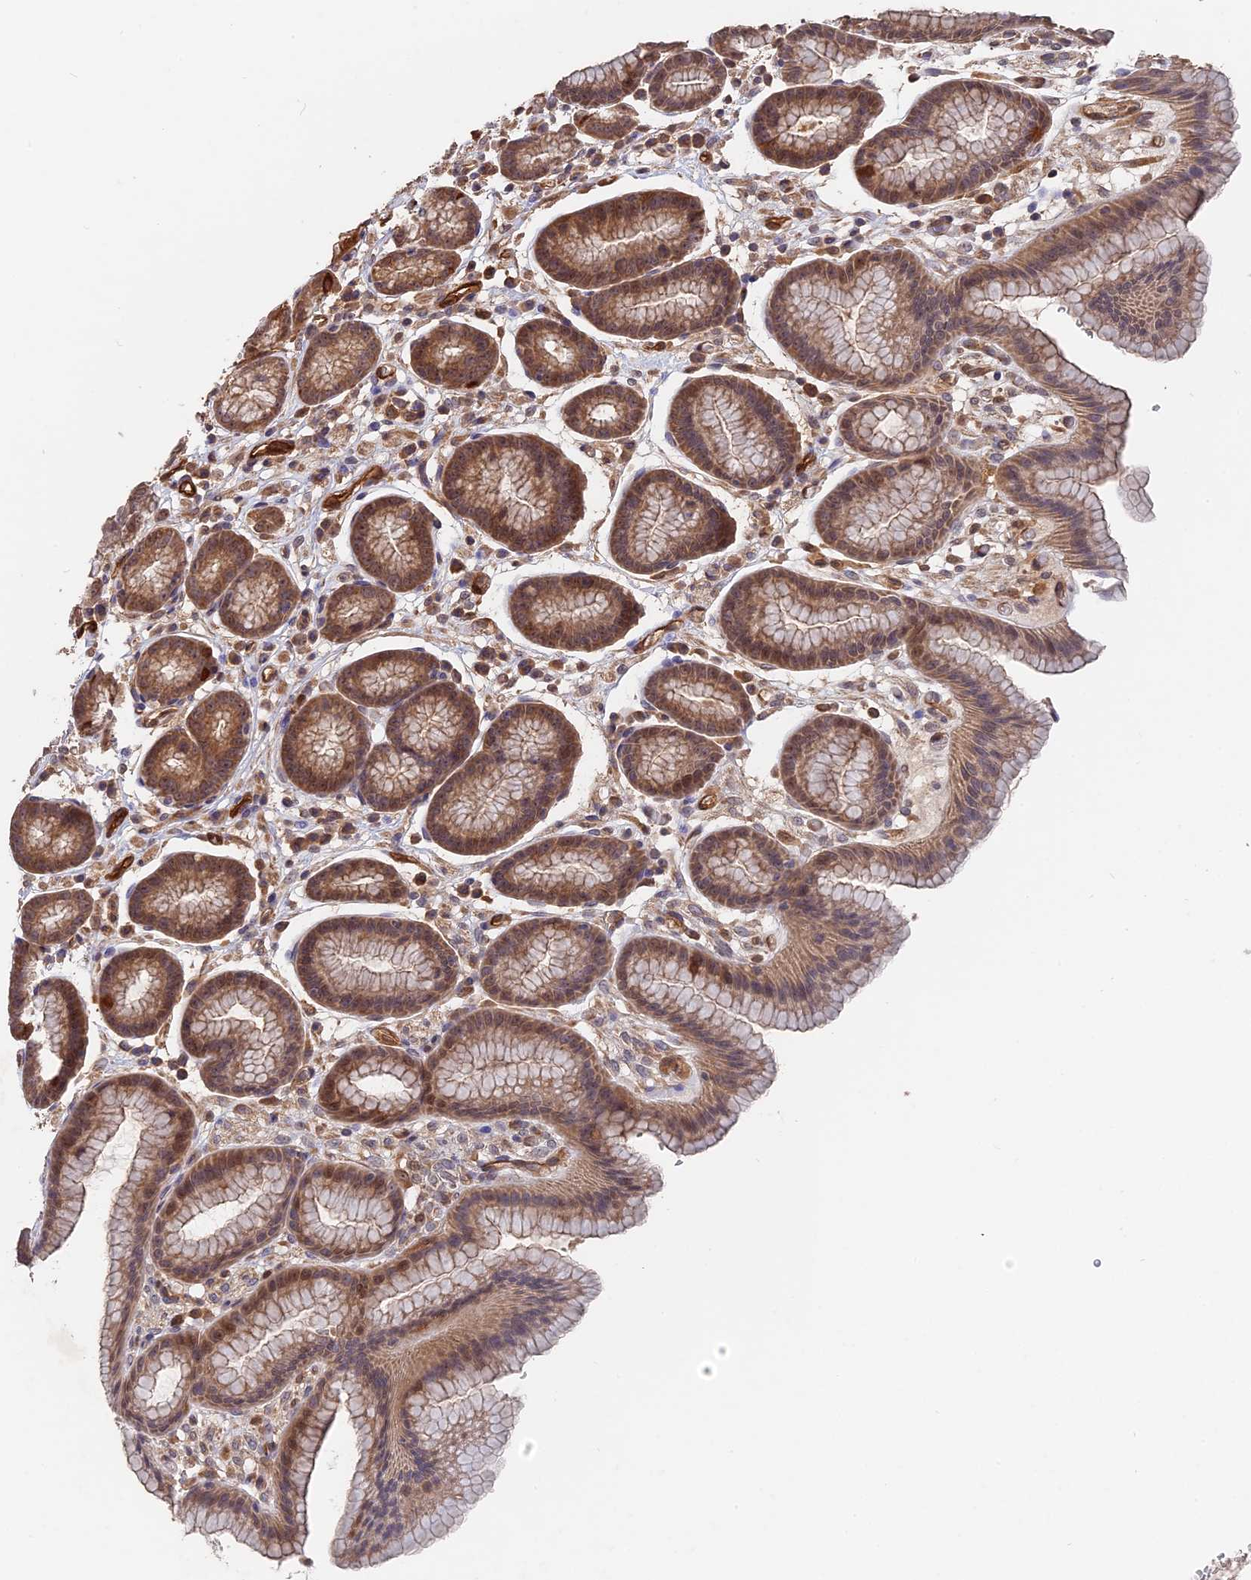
{"staining": {"intensity": "moderate", "quantity": ">75%", "location": "cytoplasmic/membranous"}, "tissue": "stomach", "cell_type": "Glandular cells", "image_type": "normal", "snomed": [{"axis": "morphology", "description": "Normal tissue, NOS"}, {"axis": "topography", "description": "Stomach"}], "caption": "Immunohistochemistry (IHC) image of benign human stomach stained for a protein (brown), which demonstrates medium levels of moderate cytoplasmic/membranous staining in about >75% of glandular cells.", "gene": "SAC3D1", "patient": {"sex": "male", "age": 42}}